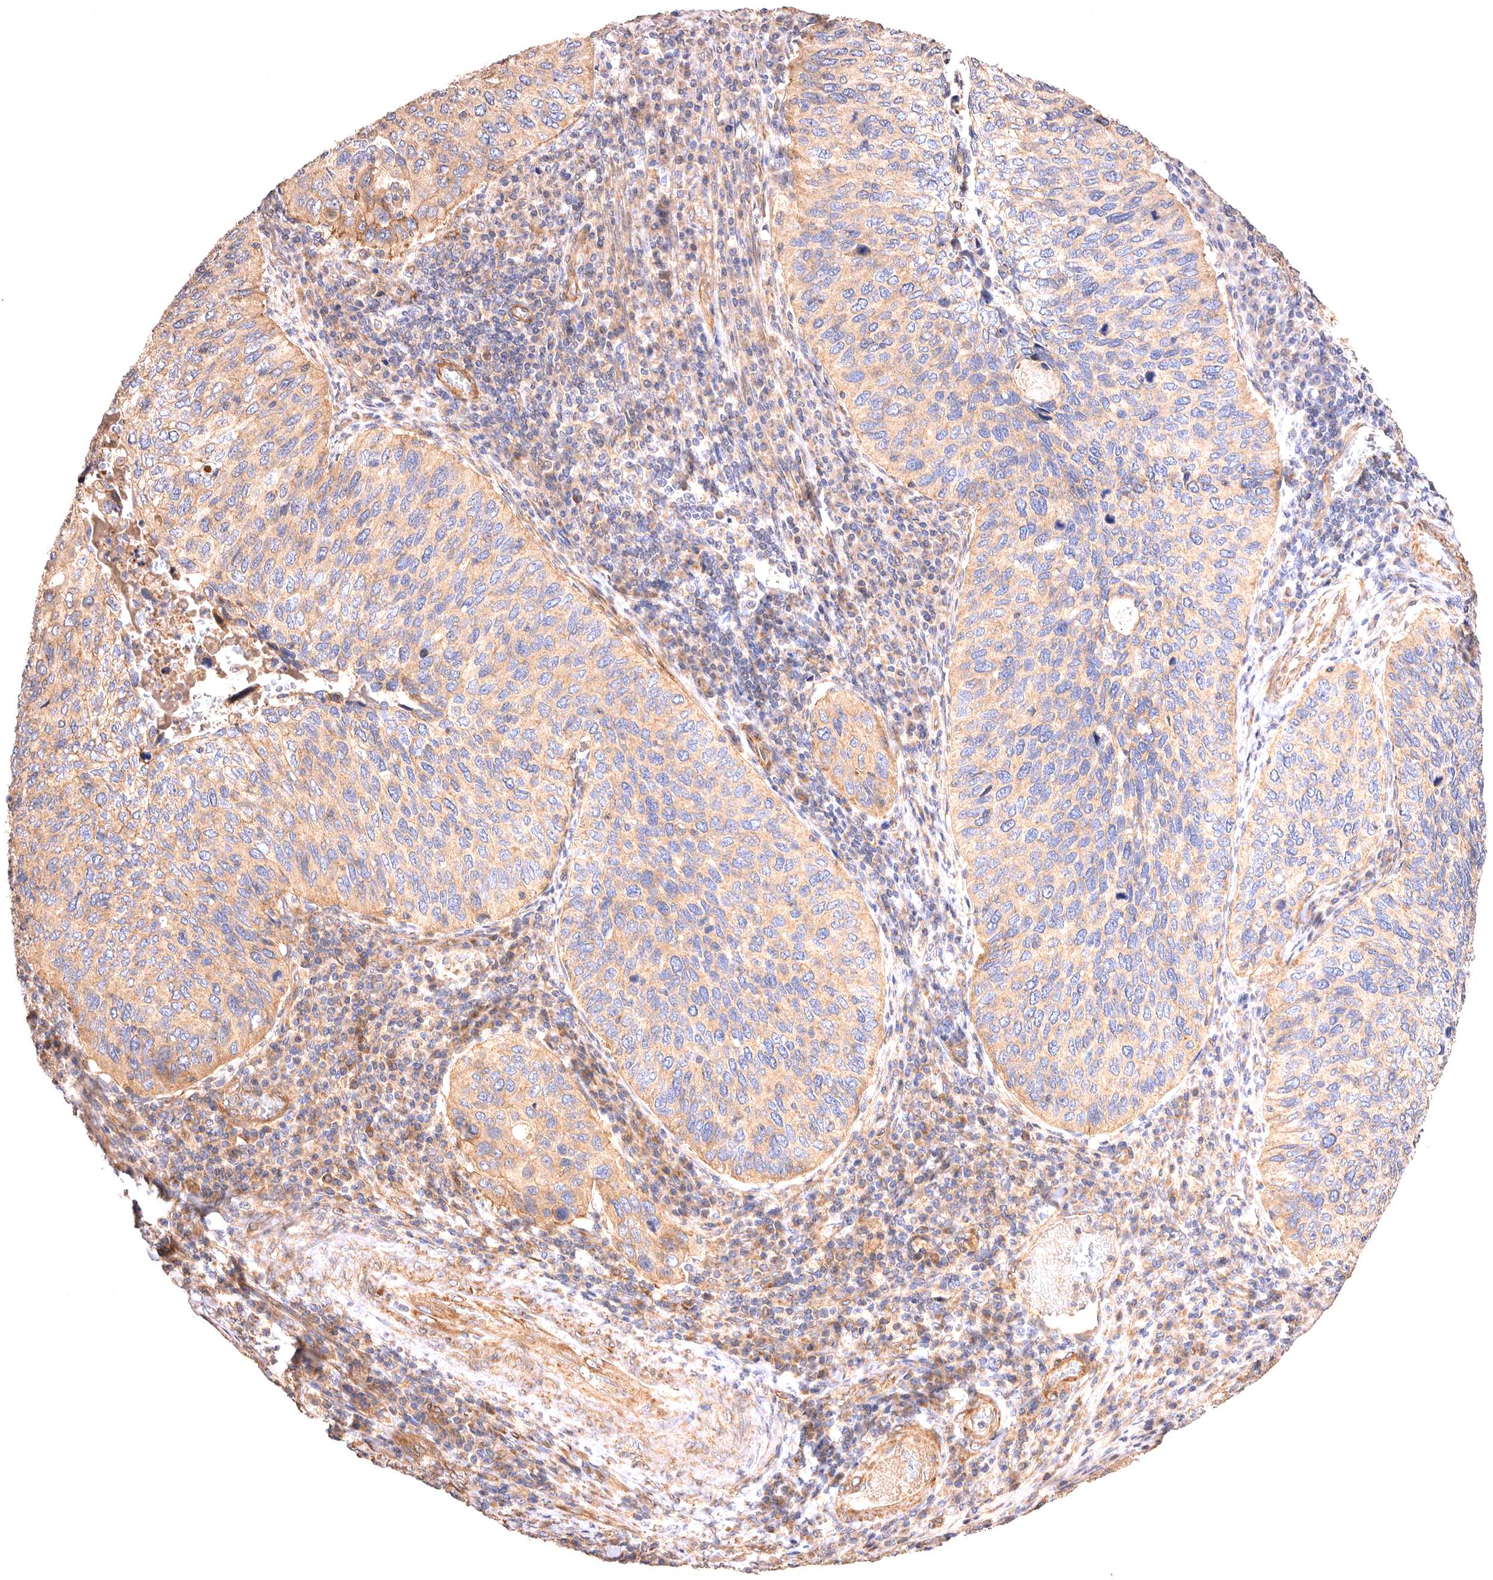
{"staining": {"intensity": "weak", "quantity": ">75%", "location": "cytoplasmic/membranous"}, "tissue": "cervical cancer", "cell_type": "Tumor cells", "image_type": "cancer", "snomed": [{"axis": "morphology", "description": "Squamous cell carcinoma, NOS"}, {"axis": "topography", "description": "Cervix"}], "caption": "Tumor cells reveal low levels of weak cytoplasmic/membranous staining in about >75% of cells in human cervical cancer (squamous cell carcinoma). (brown staining indicates protein expression, while blue staining denotes nuclei).", "gene": "VPS45", "patient": {"sex": "female", "age": 38}}